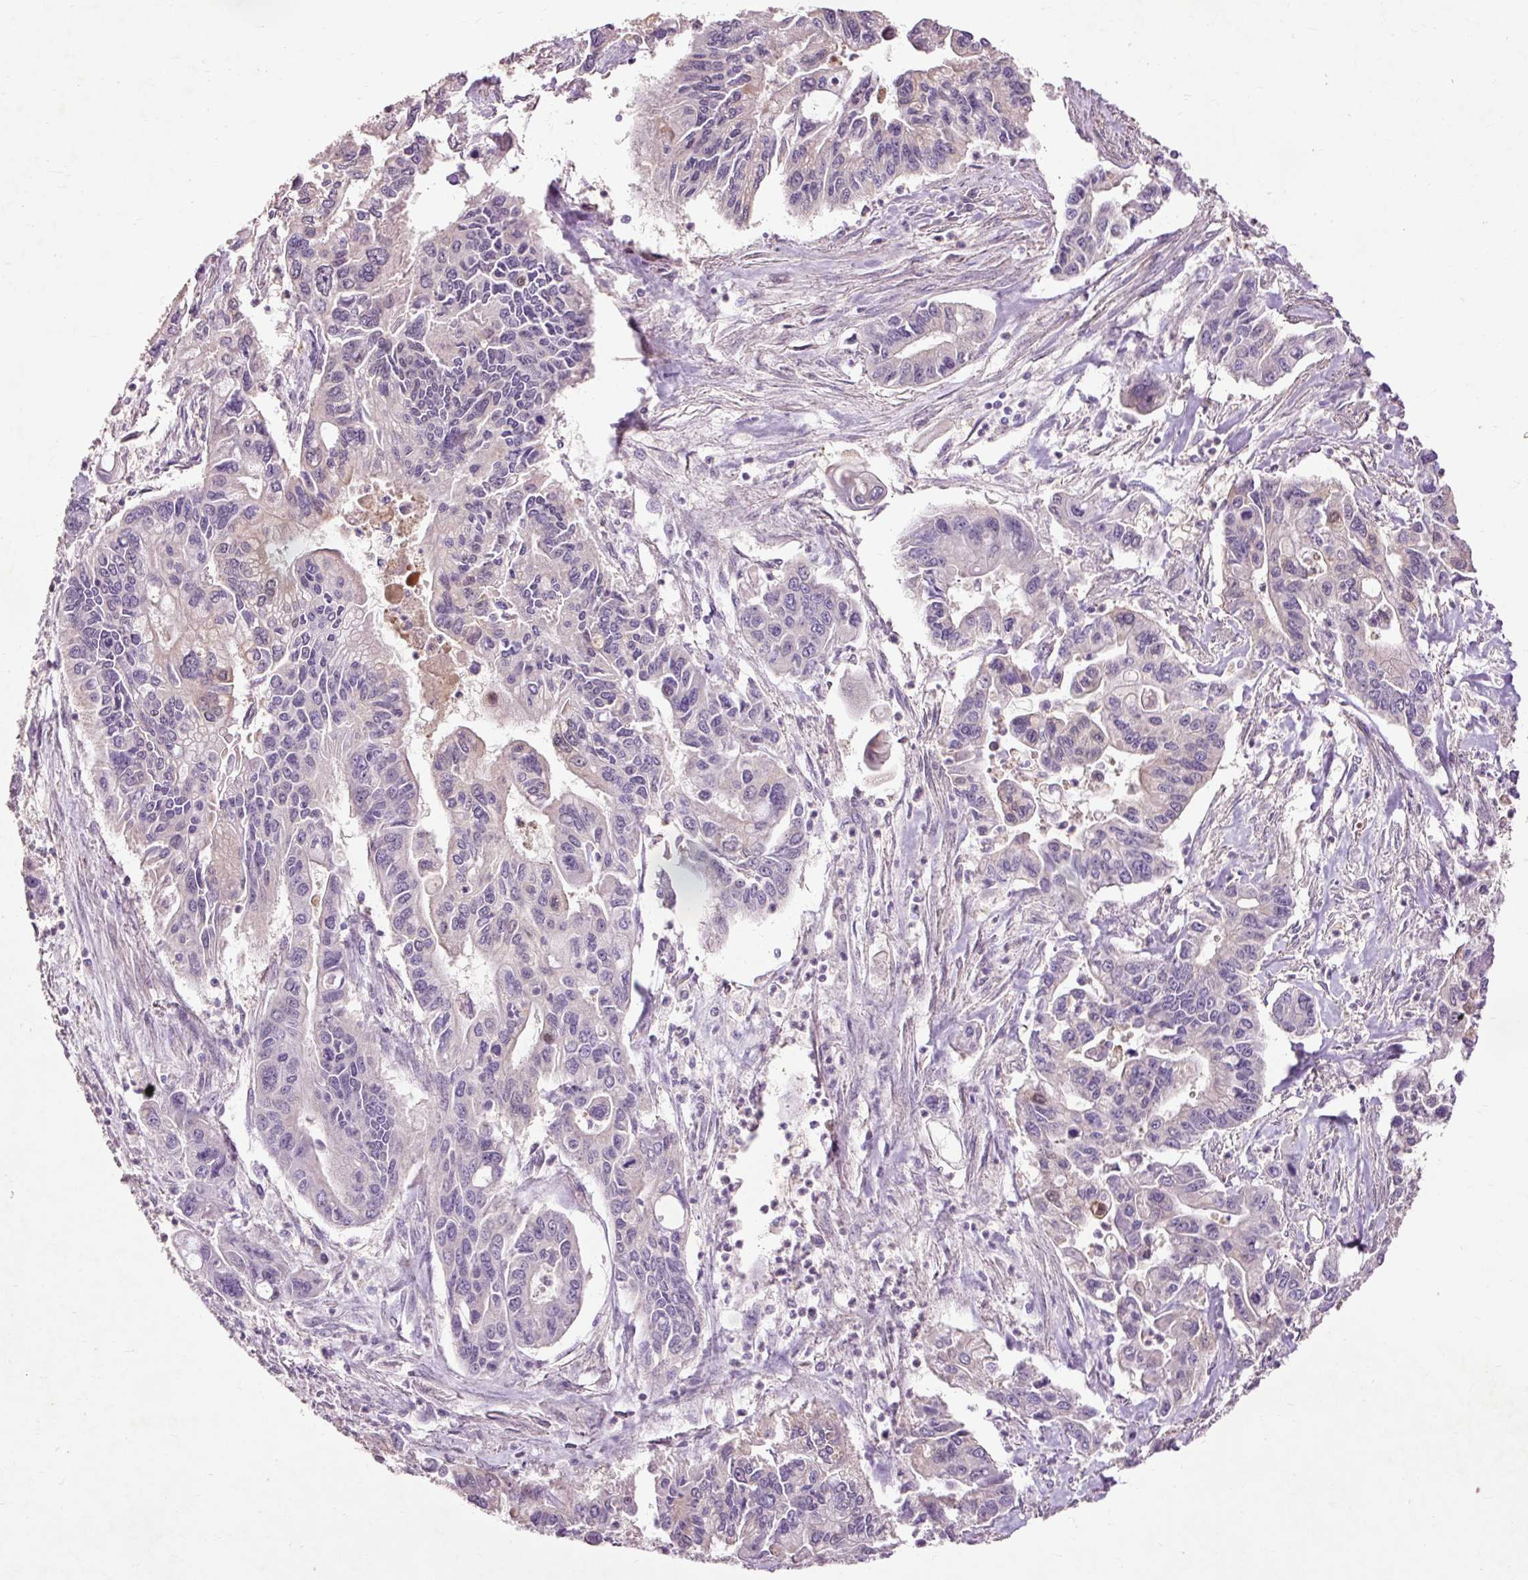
{"staining": {"intensity": "negative", "quantity": "none", "location": "none"}, "tissue": "pancreatic cancer", "cell_type": "Tumor cells", "image_type": "cancer", "snomed": [{"axis": "morphology", "description": "Adenocarcinoma, NOS"}, {"axis": "topography", "description": "Pancreas"}], "caption": "IHC of human pancreatic cancer (adenocarcinoma) demonstrates no expression in tumor cells.", "gene": "PRDX5", "patient": {"sex": "male", "age": 62}}